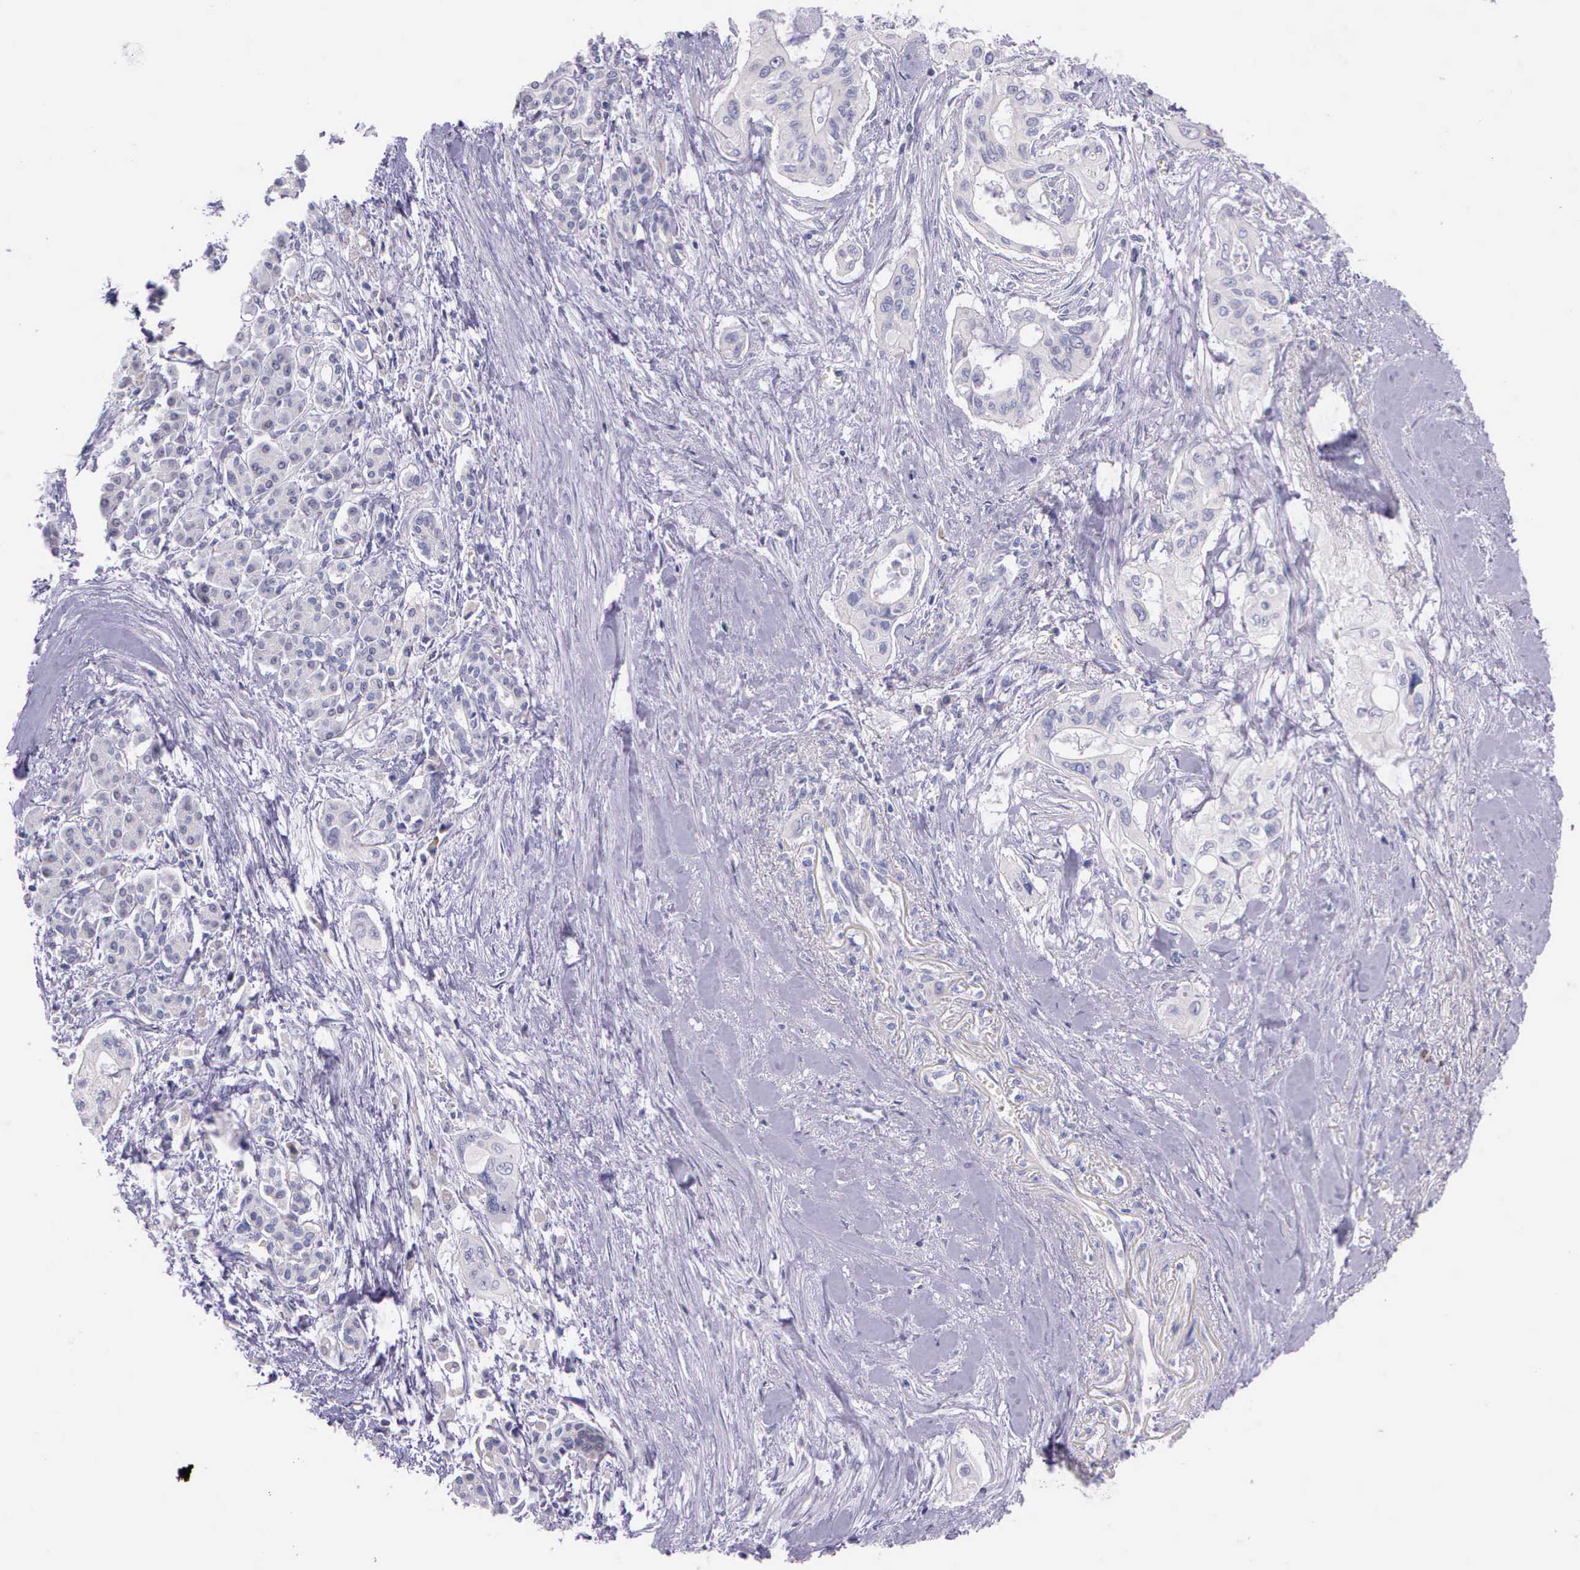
{"staining": {"intensity": "negative", "quantity": "none", "location": "none"}, "tissue": "pancreatic cancer", "cell_type": "Tumor cells", "image_type": "cancer", "snomed": [{"axis": "morphology", "description": "Adenocarcinoma, NOS"}, {"axis": "topography", "description": "Pancreas"}], "caption": "This image is of adenocarcinoma (pancreatic) stained with immunohistochemistry to label a protein in brown with the nuclei are counter-stained blue. There is no positivity in tumor cells.", "gene": "THSD7A", "patient": {"sex": "male", "age": 77}}